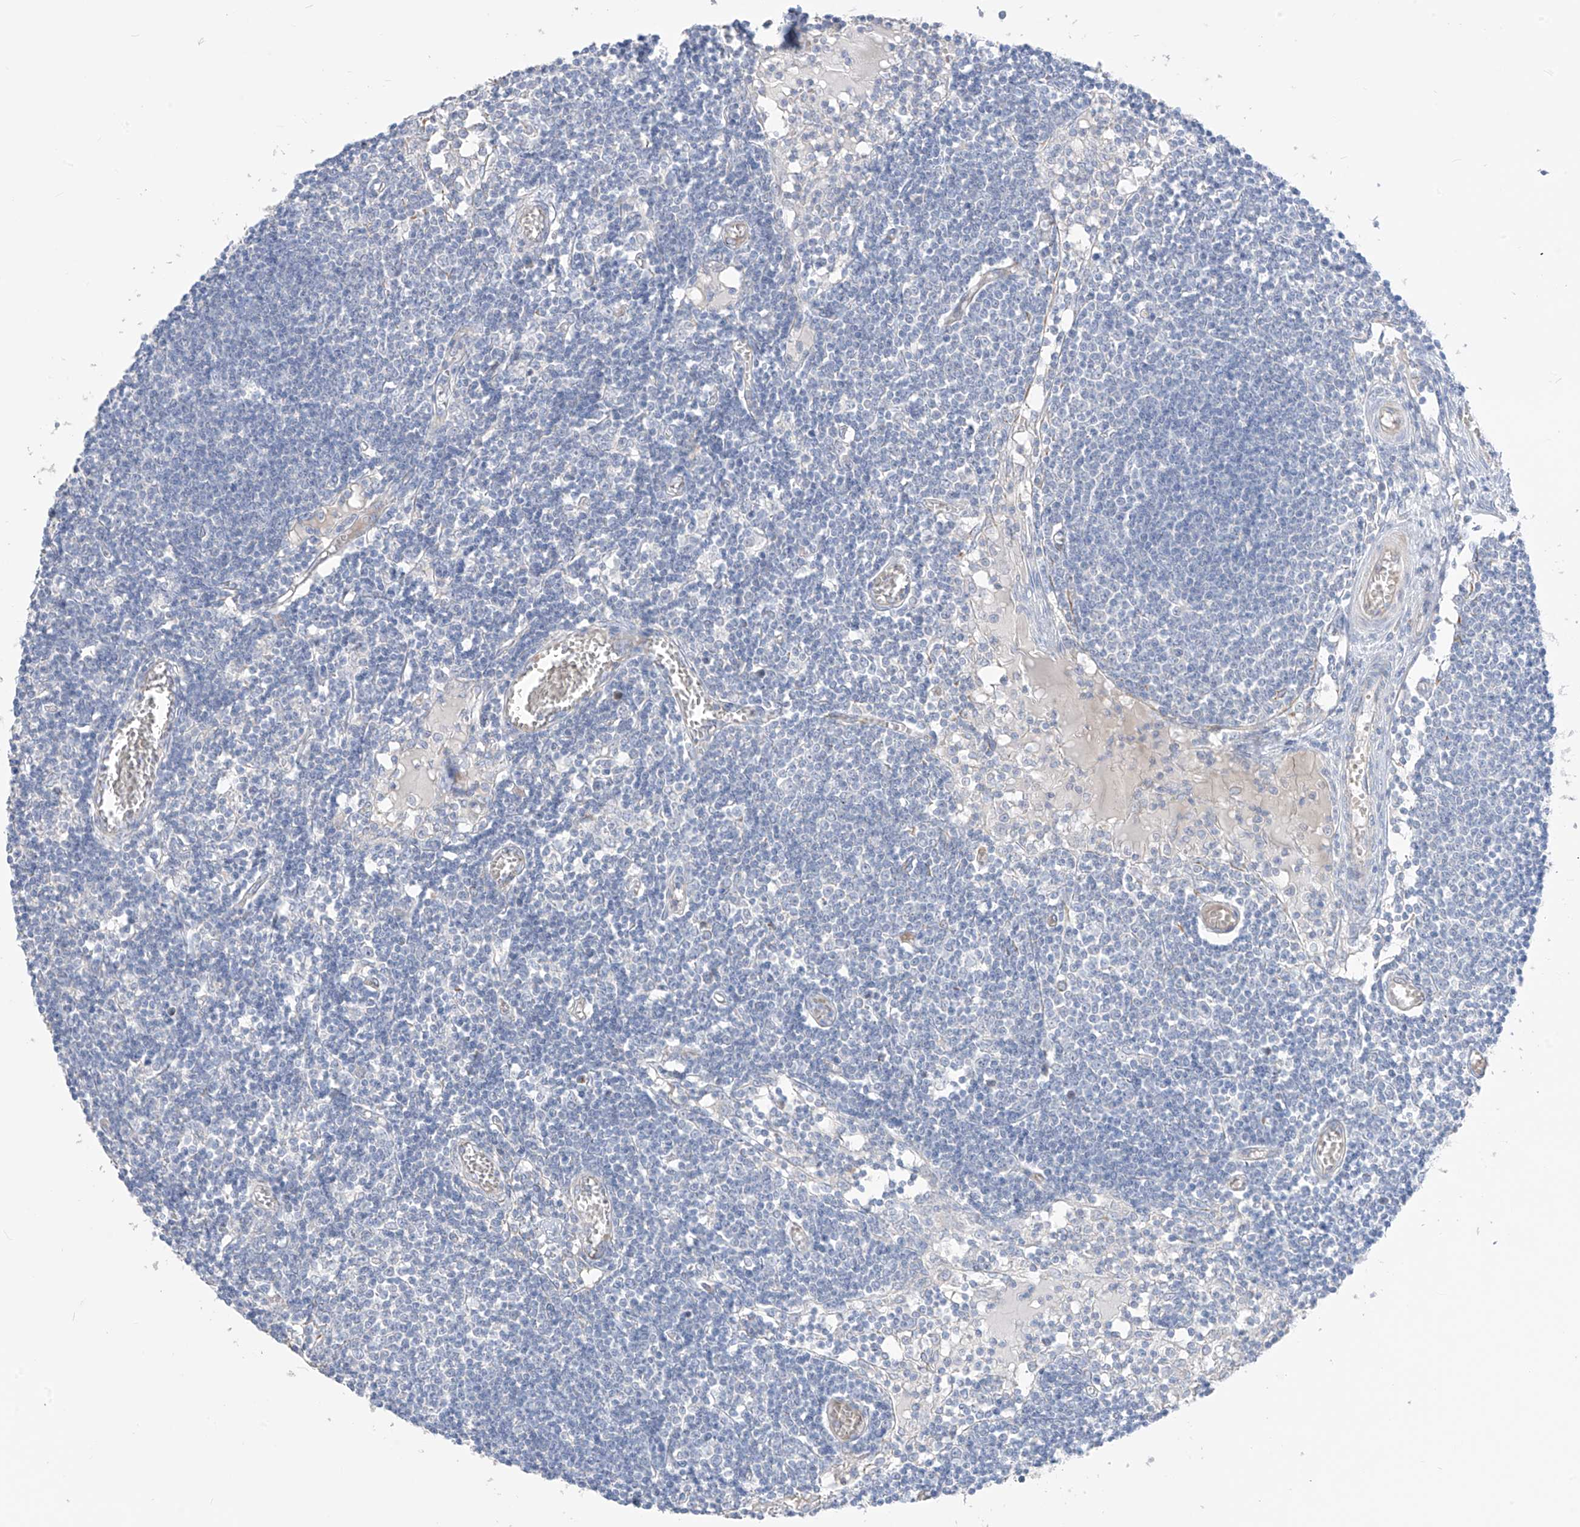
{"staining": {"intensity": "negative", "quantity": "none", "location": "none"}, "tissue": "lymph node", "cell_type": "Germinal center cells", "image_type": "normal", "snomed": [{"axis": "morphology", "description": "Normal tissue, NOS"}, {"axis": "topography", "description": "Lymph node"}], "caption": "High power microscopy histopathology image of an immunohistochemistry (IHC) histopathology image of unremarkable lymph node, revealing no significant positivity in germinal center cells.", "gene": "ASPRV1", "patient": {"sex": "female", "age": 11}}